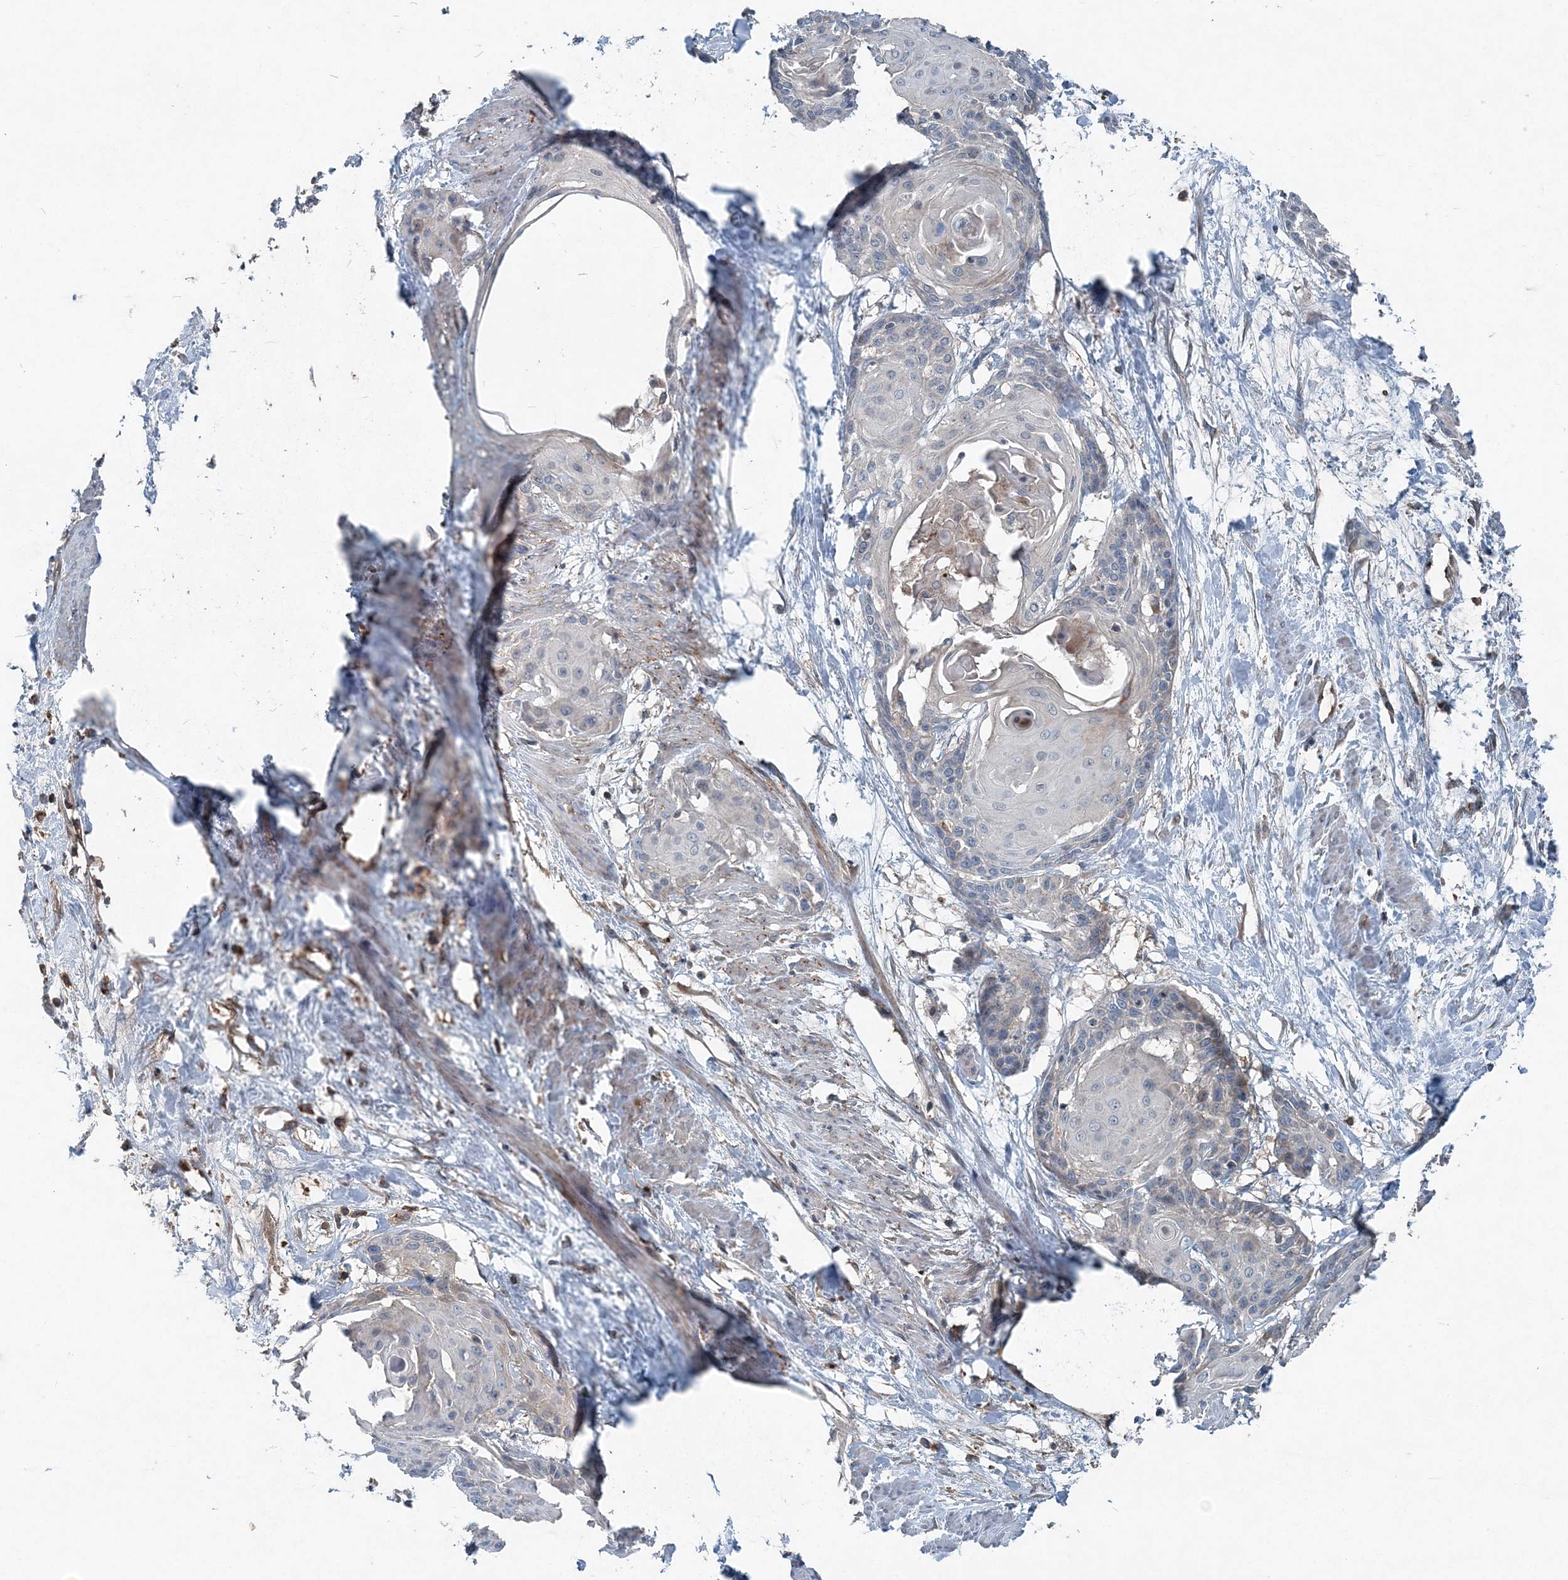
{"staining": {"intensity": "negative", "quantity": "none", "location": "none"}, "tissue": "cervical cancer", "cell_type": "Tumor cells", "image_type": "cancer", "snomed": [{"axis": "morphology", "description": "Squamous cell carcinoma, NOS"}, {"axis": "topography", "description": "Cervix"}], "caption": "The immunohistochemistry (IHC) histopathology image has no significant expression in tumor cells of squamous cell carcinoma (cervical) tissue. (DAB (3,3'-diaminobenzidine) immunohistochemistry (IHC) with hematoxylin counter stain).", "gene": "ABHD14B", "patient": {"sex": "female", "age": 57}}